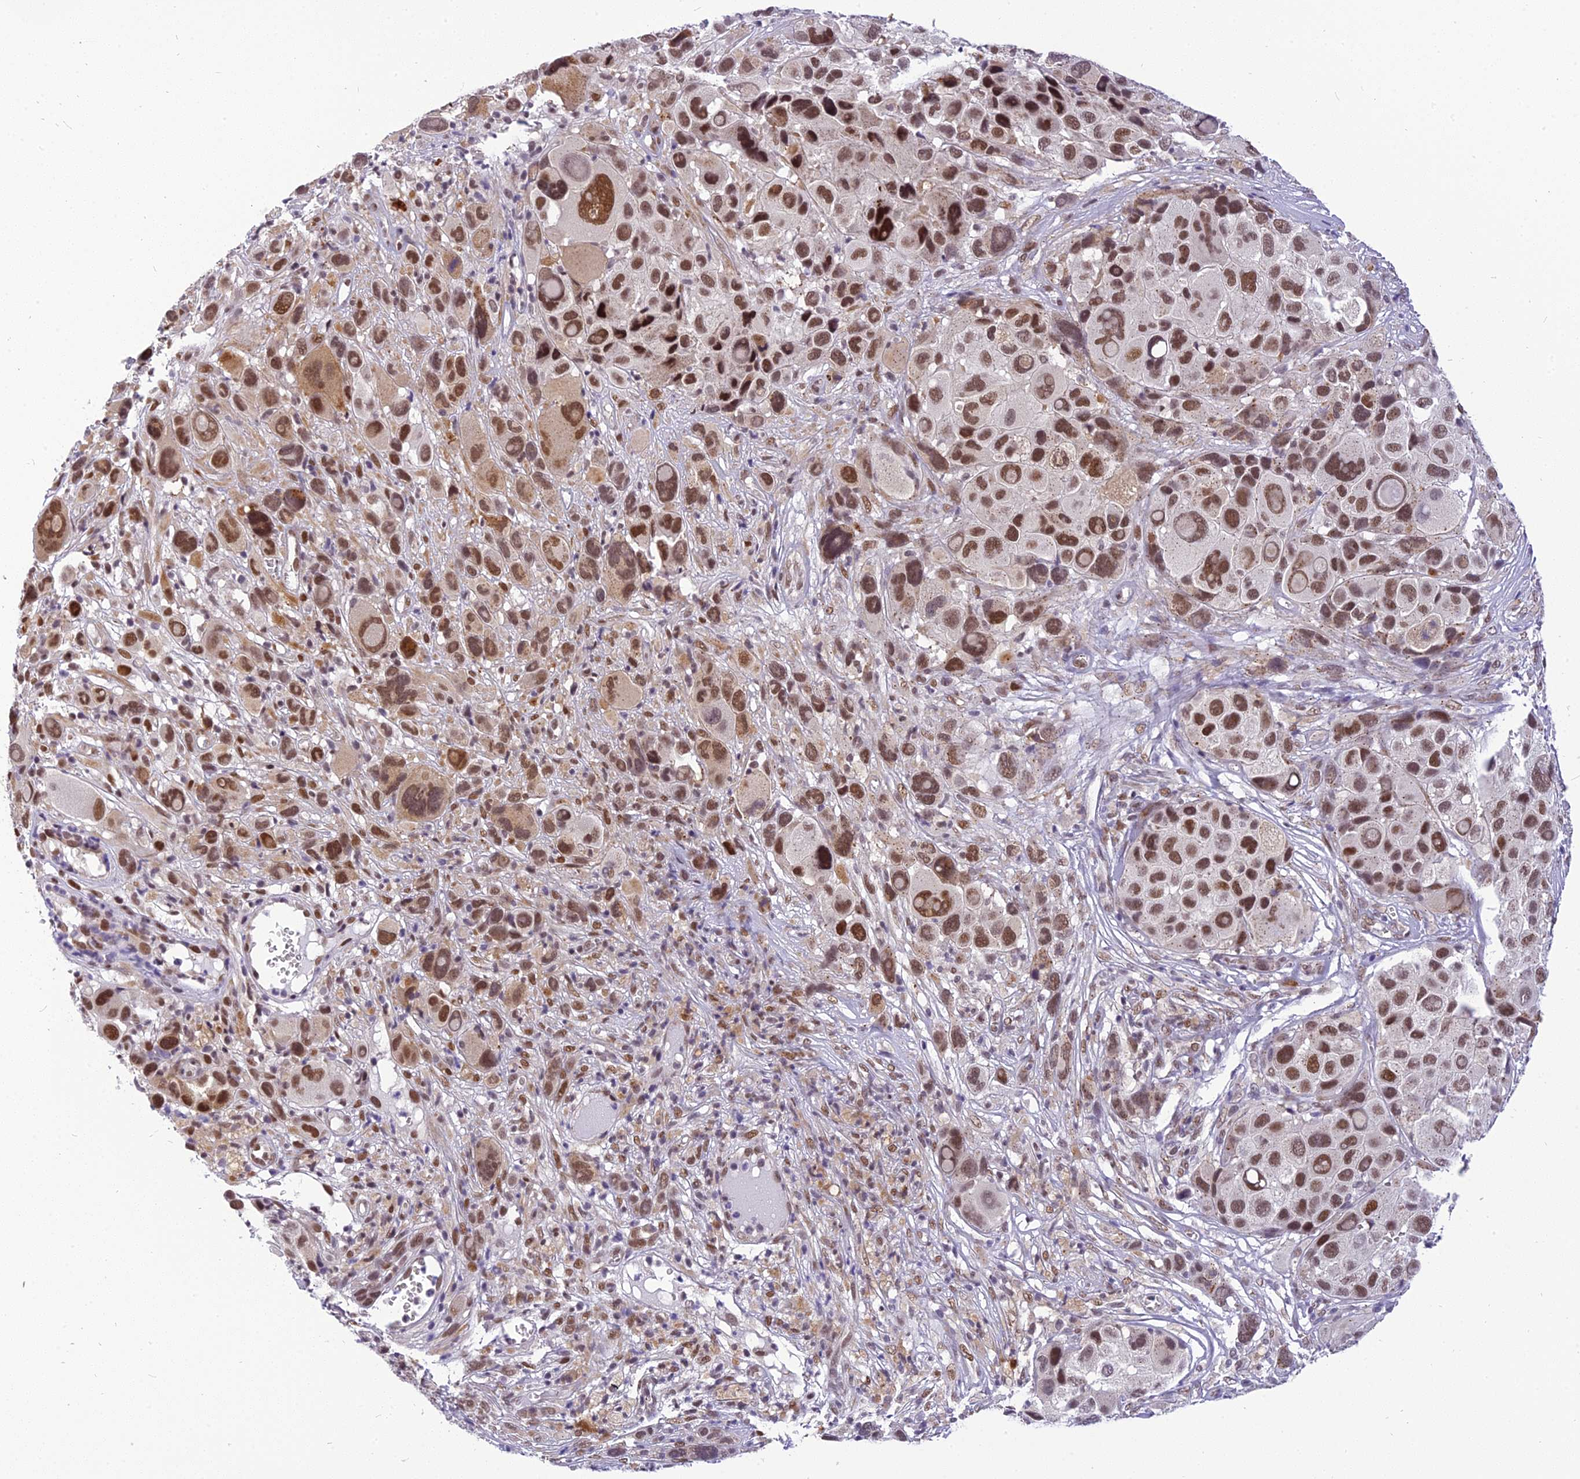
{"staining": {"intensity": "moderate", "quantity": ">75%", "location": "nuclear"}, "tissue": "melanoma", "cell_type": "Tumor cells", "image_type": "cancer", "snomed": [{"axis": "morphology", "description": "Malignant melanoma, NOS"}, {"axis": "topography", "description": "Skin of trunk"}], "caption": "The image demonstrates immunohistochemical staining of malignant melanoma. There is moderate nuclear positivity is identified in approximately >75% of tumor cells.", "gene": "IRF2BP1", "patient": {"sex": "male", "age": 71}}